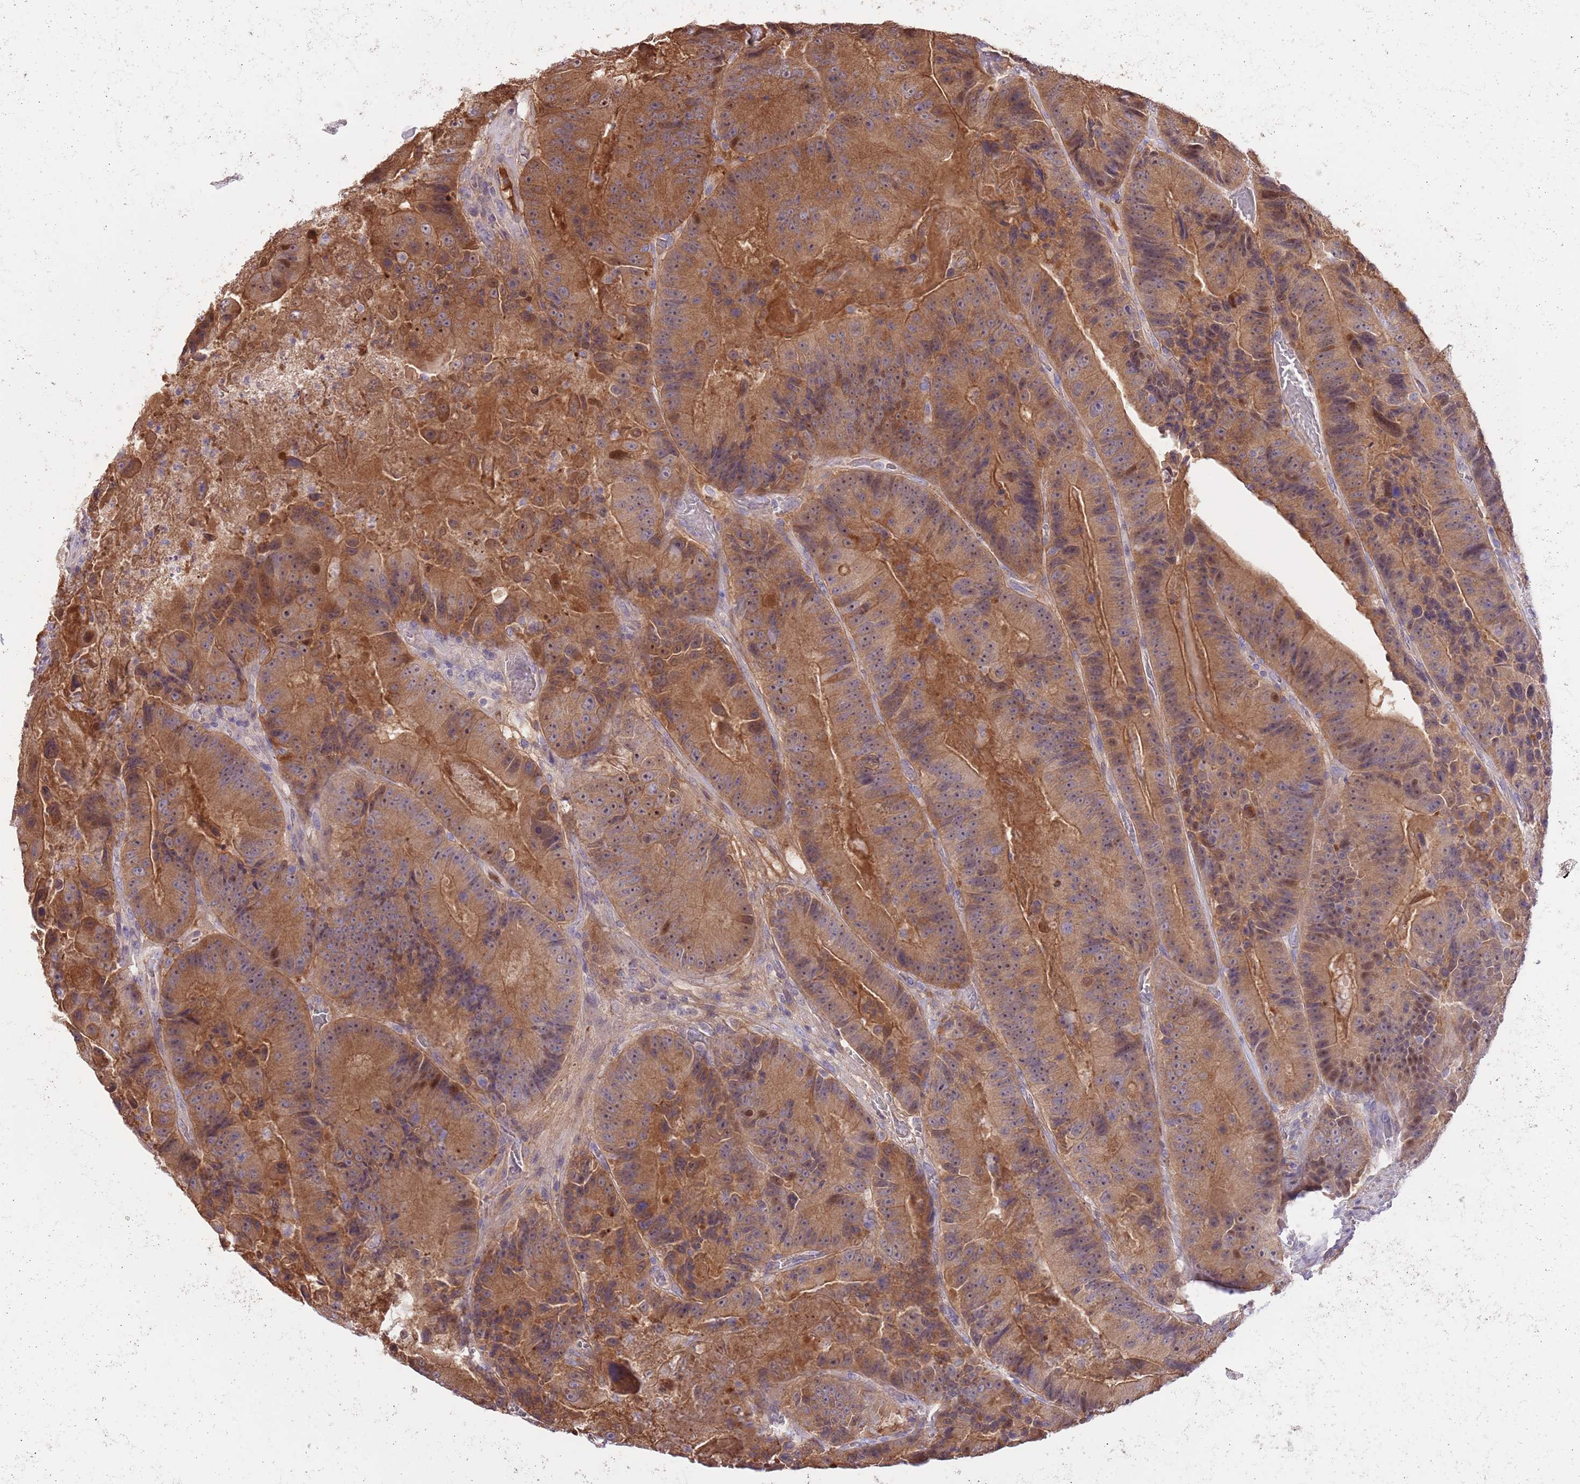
{"staining": {"intensity": "moderate", "quantity": ">75%", "location": "cytoplasmic/membranous"}, "tissue": "colorectal cancer", "cell_type": "Tumor cells", "image_type": "cancer", "snomed": [{"axis": "morphology", "description": "Adenocarcinoma, NOS"}, {"axis": "topography", "description": "Colon"}], "caption": "Immunohistochemical staining of colorectal adenocarcinoma demonstrates moderate cytoplasmic/membranous protein staining in about >75% of tumor cells.", "gene": "PRR32", "patient": {"sex": "female", "age": 86}}